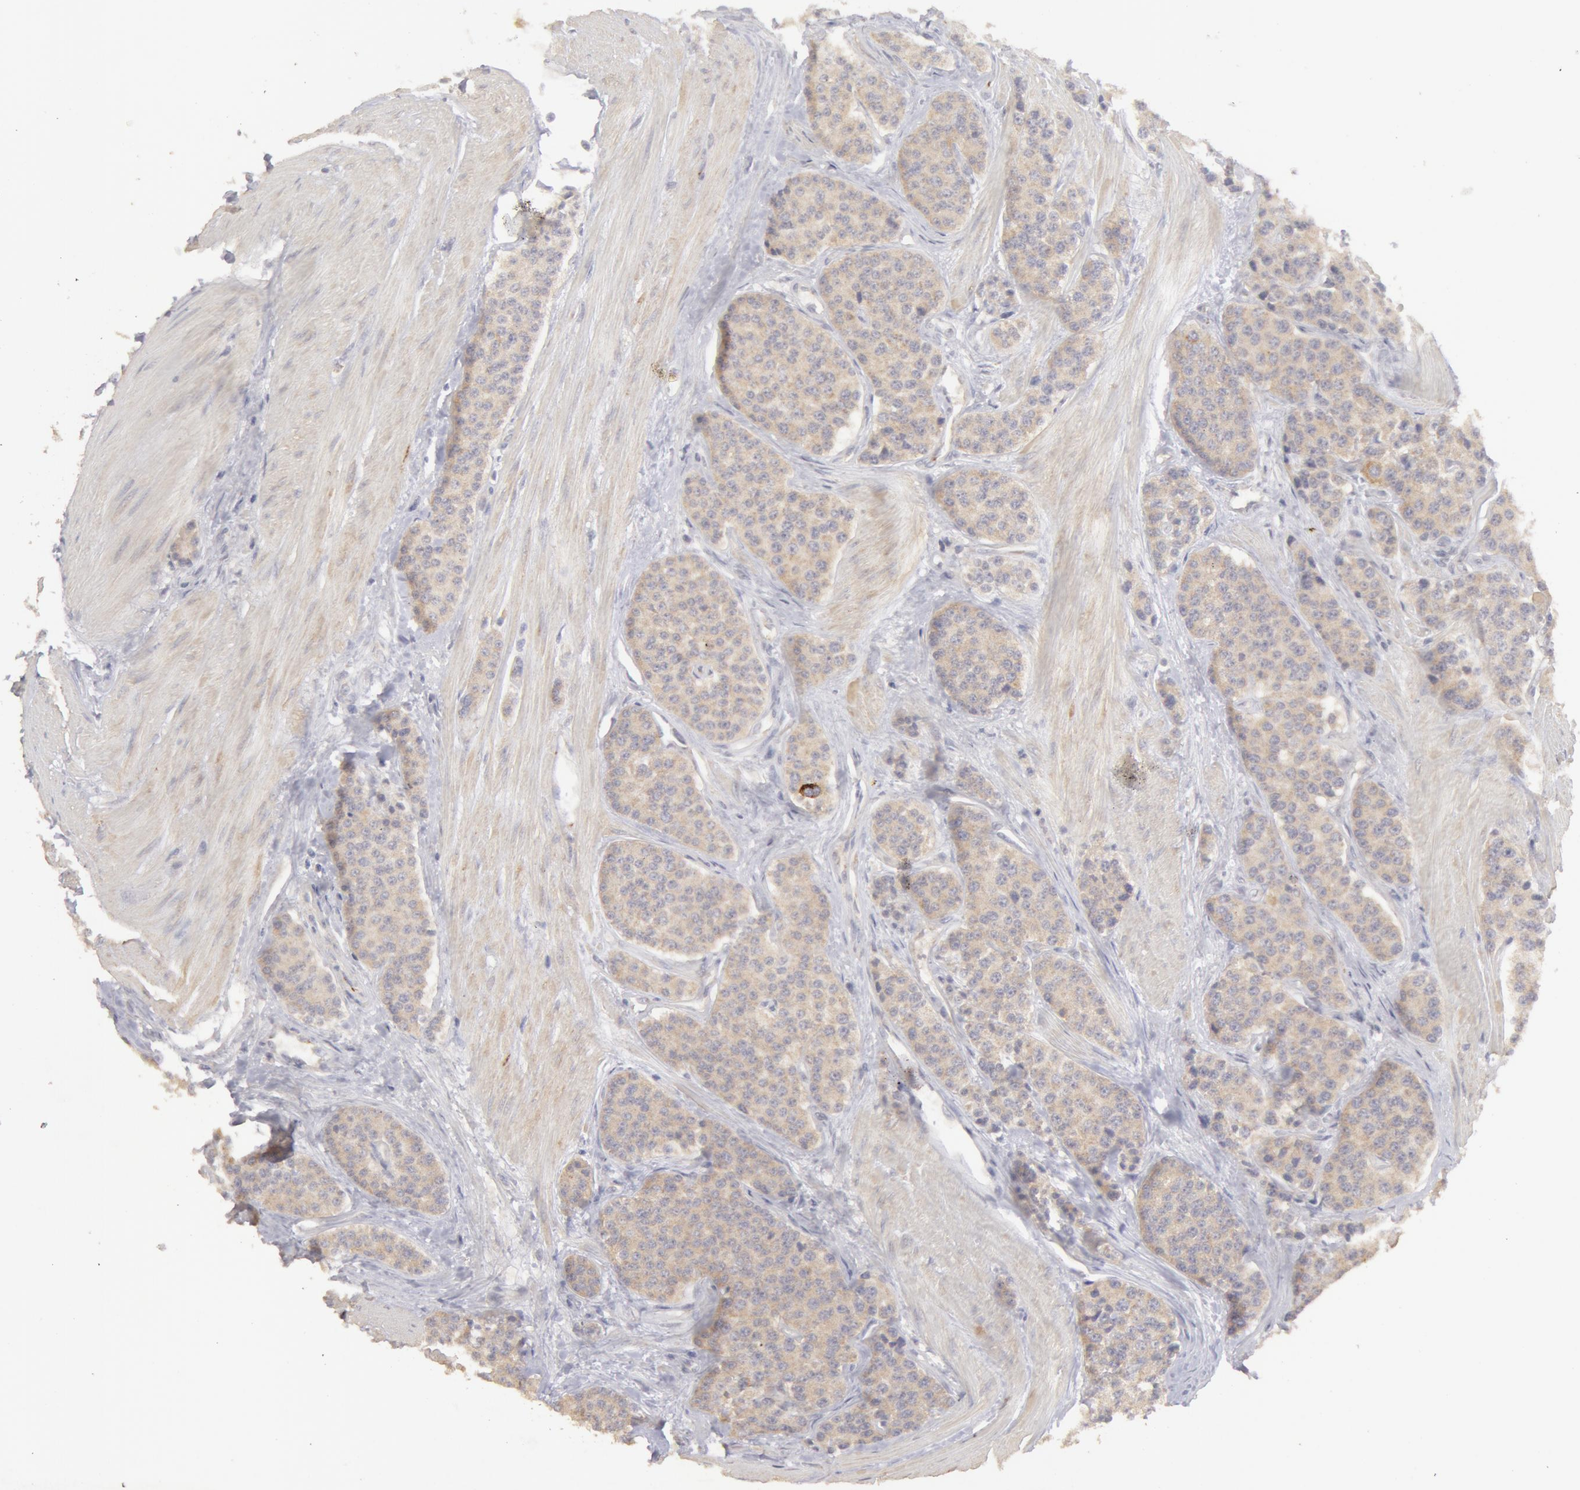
{"staining": {"intensity": "negative", "quantity": "none", "location": "none"}, "tissue": "carcinoid", "cell_type": "Tumor cells", "image_type": "cancer", "snomed": [{"axis": "morphology", "description": "Carcinoid, malignant, NOS"}, {"axis": "topography", "description": "Stomach"}], "caption": "Immunohistochemical staining of malignant carcinoid exhibits no significant expression in tumor cells.", "gene": "ADPRH", "patient": {"sex": "female", "age": 76}}